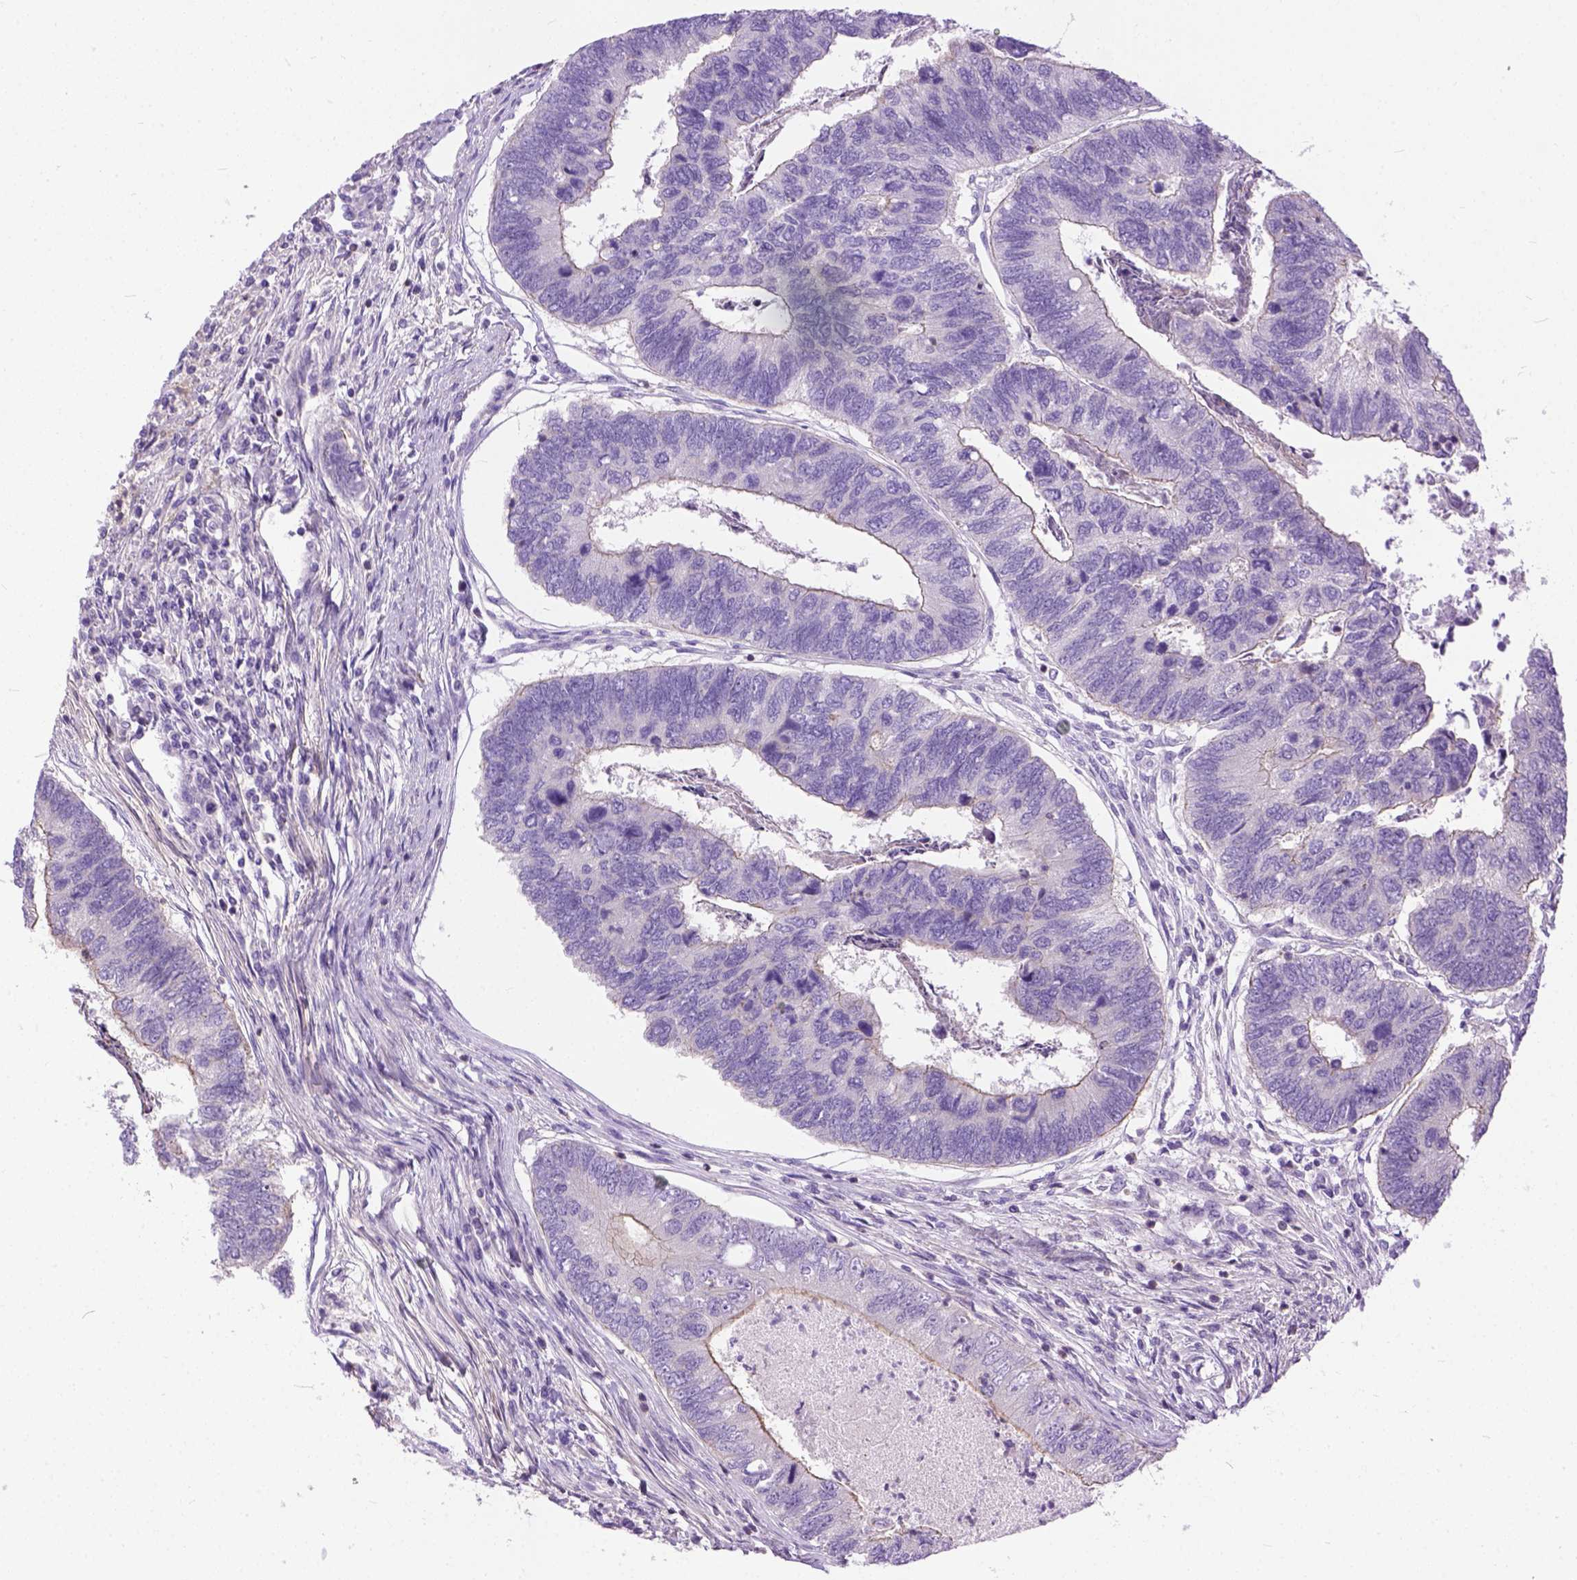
{"staining": {"intensity": "negative", "quantity": "none", "location": "none"}, "tissue": "colorectal cancer", "cell_type": "Tumor cells", "image_type": "cancer", "snomed": [{"axis": "morphology", "description": "Adenocarcinoma, NOS"}, {"axis": "topography", "description": "Colon"}], "caption": "A histopathology image of human colorectal adenocarcinoma is negative for staining in tumor cells.", "gene": "BANF2", "patient": {"sex": "female", "age": 67}}